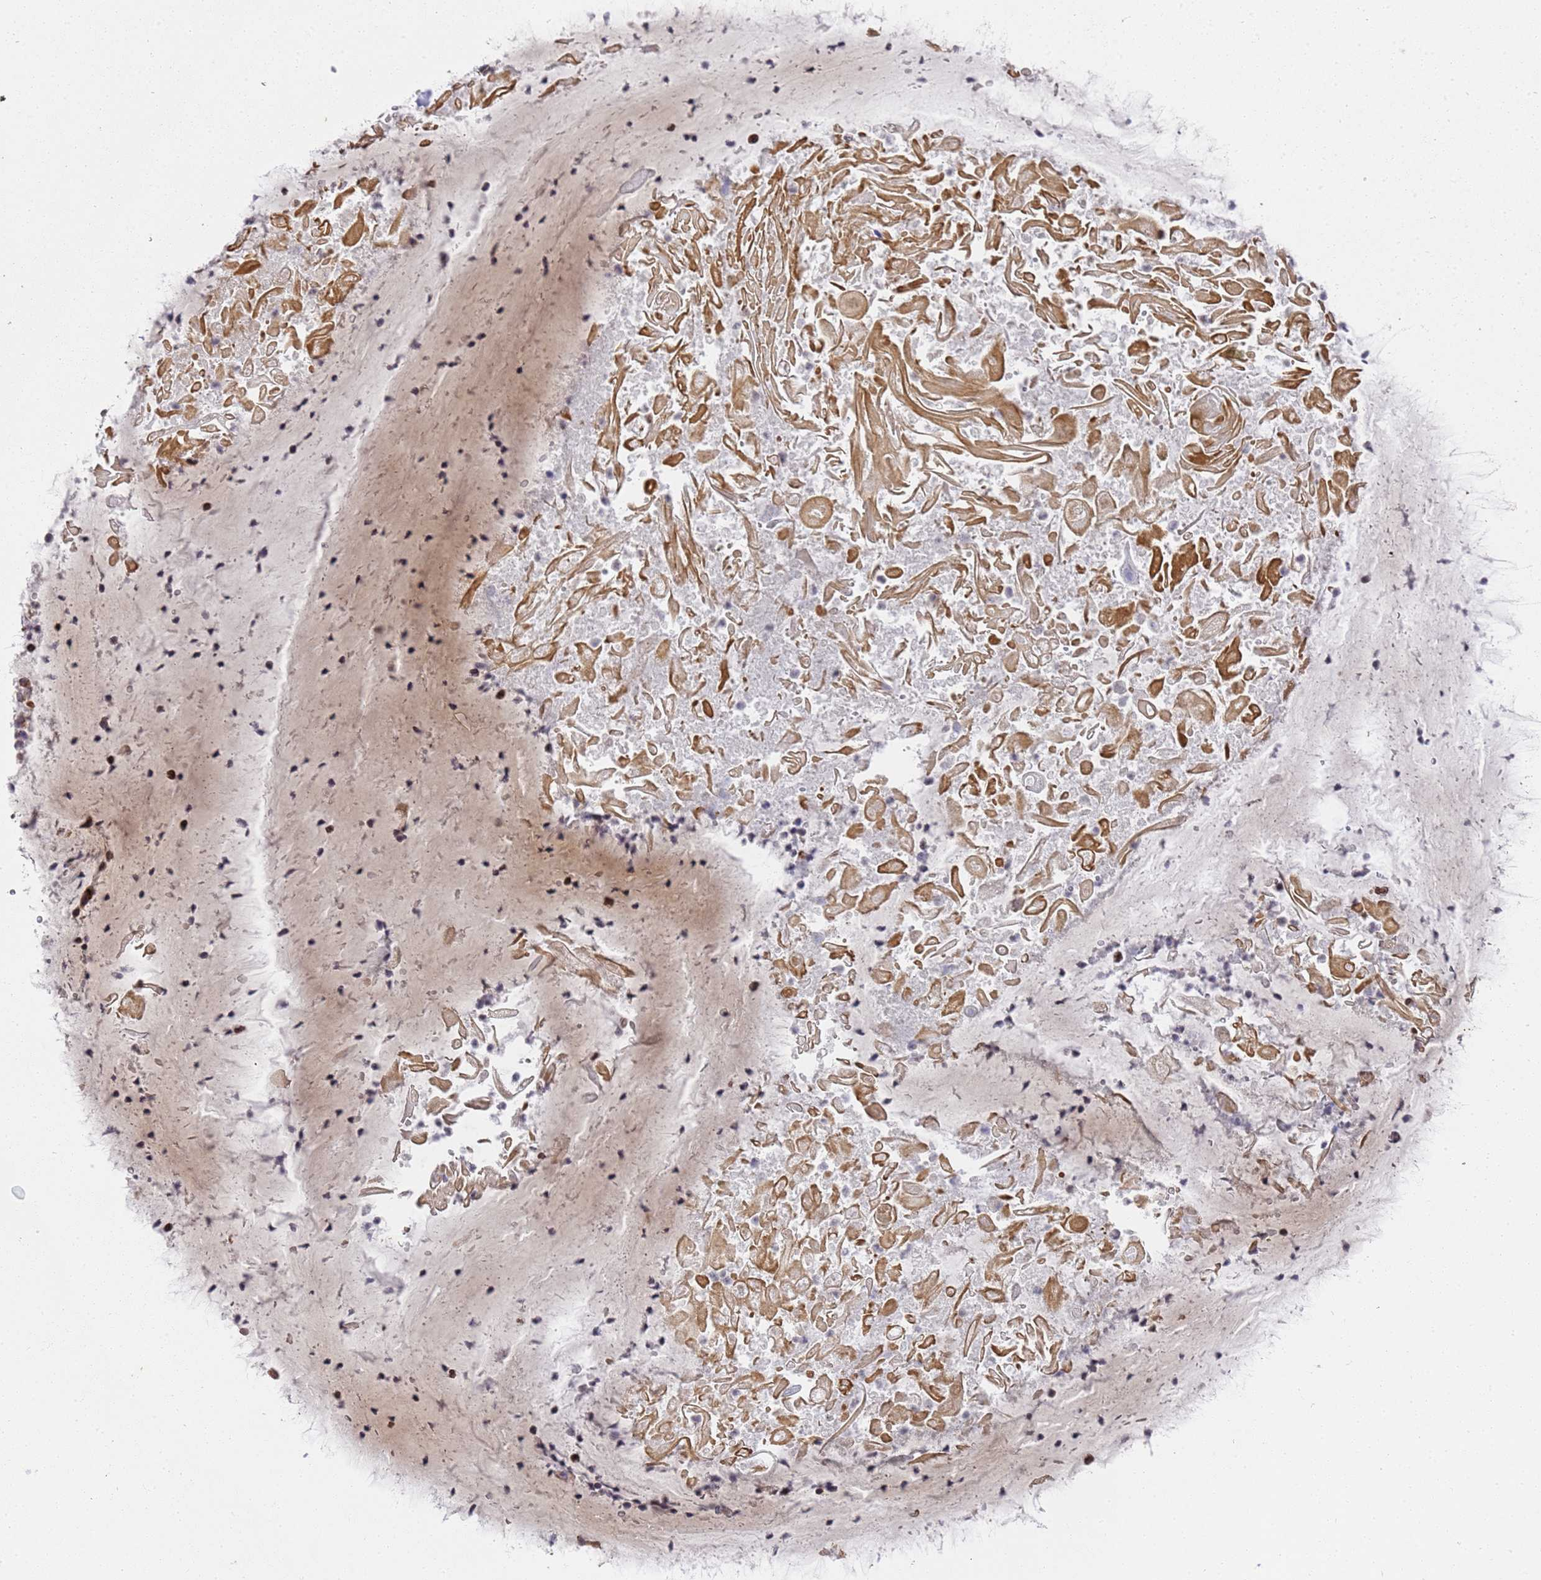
{"staining": {"intensity": "negative", "quantity": "none", "location": "none"}, "tissue": "soft tissue", "cell_type": "Fibroblasts", "image_type": "normal", "snomed": [{"axis": "morphology", "description": "Normal tissue, NOS"}, {"axis": "topography", "description": "Lymph node"}, {"axis": "topography", "description": "Cartilage tissue"}, {"axis": "topography", "description": "Bronchus"}], "caption": "Unremarkable soft tissue was stained to show a protein in brown. There is no significant expression in fibroblasts. (DAB (3,3'-diaminobenzidine) immunohistochemistry with hematoxylin counter stain).", "gene": "IGFBP7", "patient": {"sex": "male", "age": 63}}